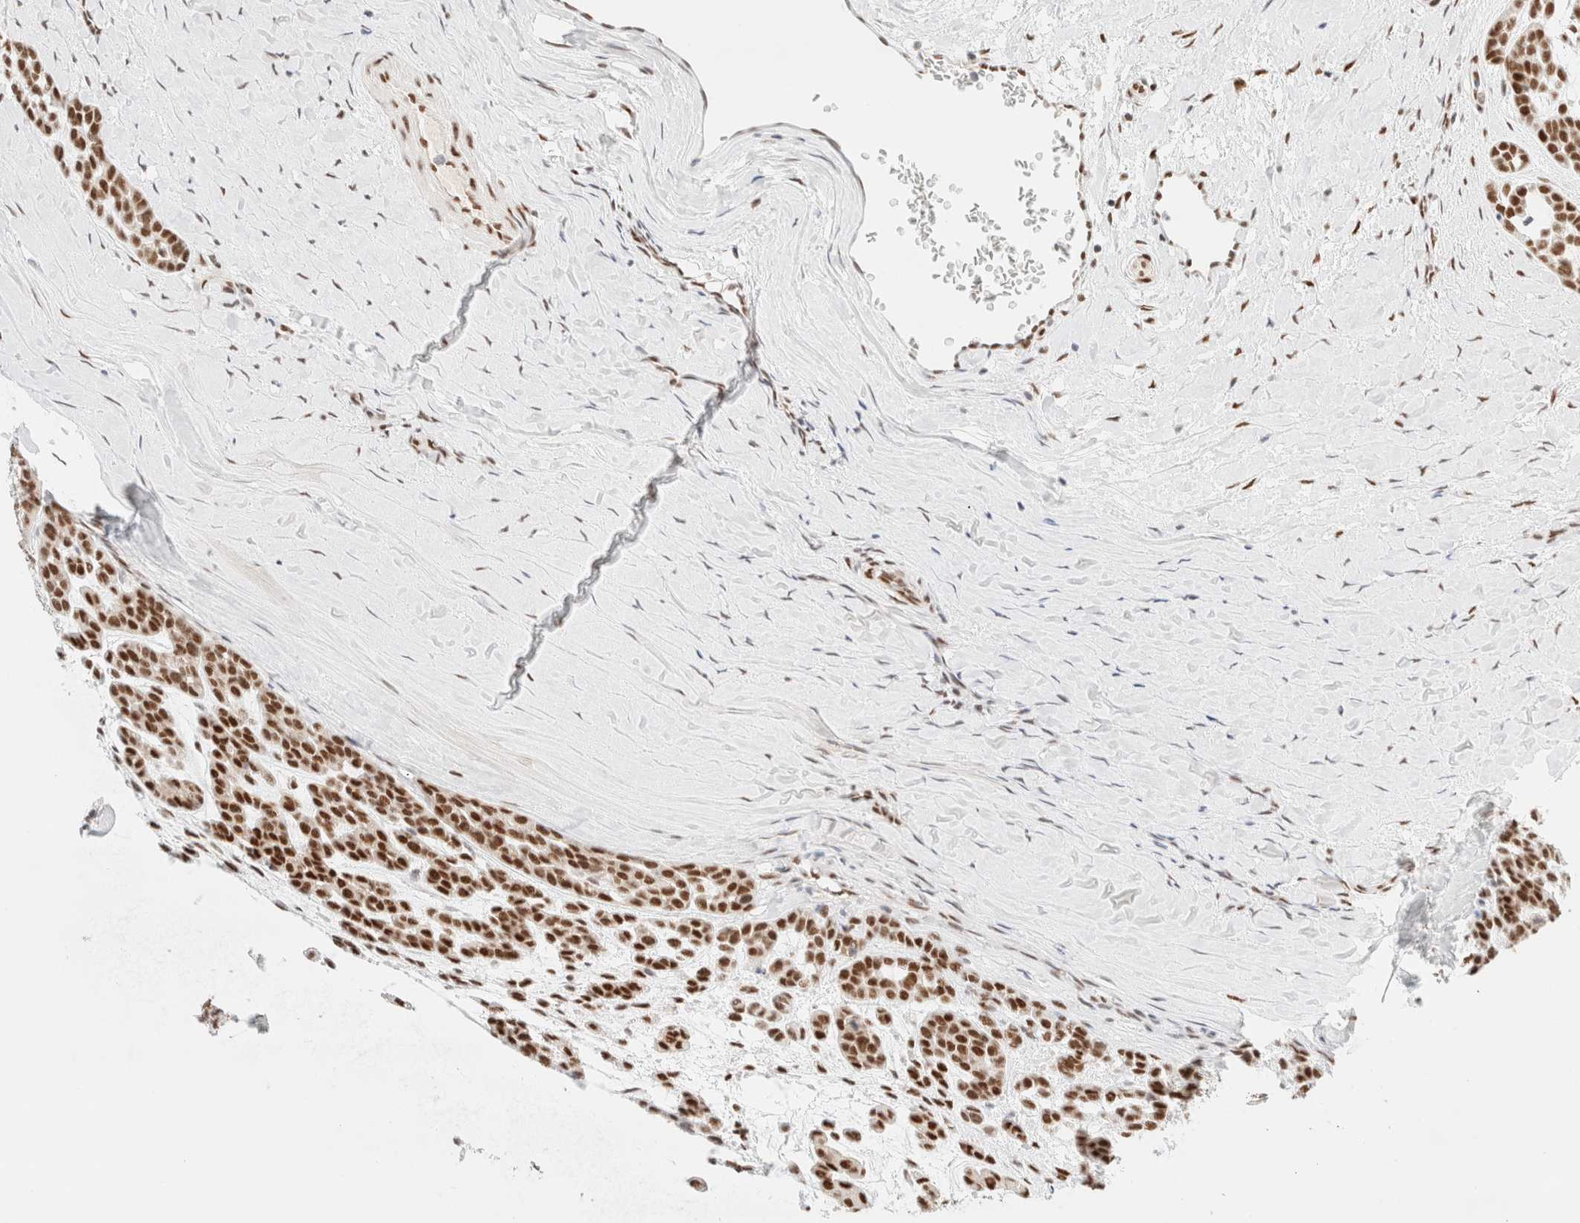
{"staining": {"intensity": "strong", "quantity": ">75%", "location": "nuclear"}, "tissue": "head and neck cancer", "cell_type": "Tumor cells", "image_type": "cancer", "snomed": [{"axis": "morphology", "description": "Adenocarcinoma, NOS"}, {"axis": "morphology", "description": "Adenoma, NOS"}, {"axis": "topography", "description": "Head-Neck"}], "caption": "An image of head and neck cancer stained for a protein displays strong nuclear brown staining in tumor cells.", "gene": "CIC", "patient": {"sex": "female", "age": 55}}